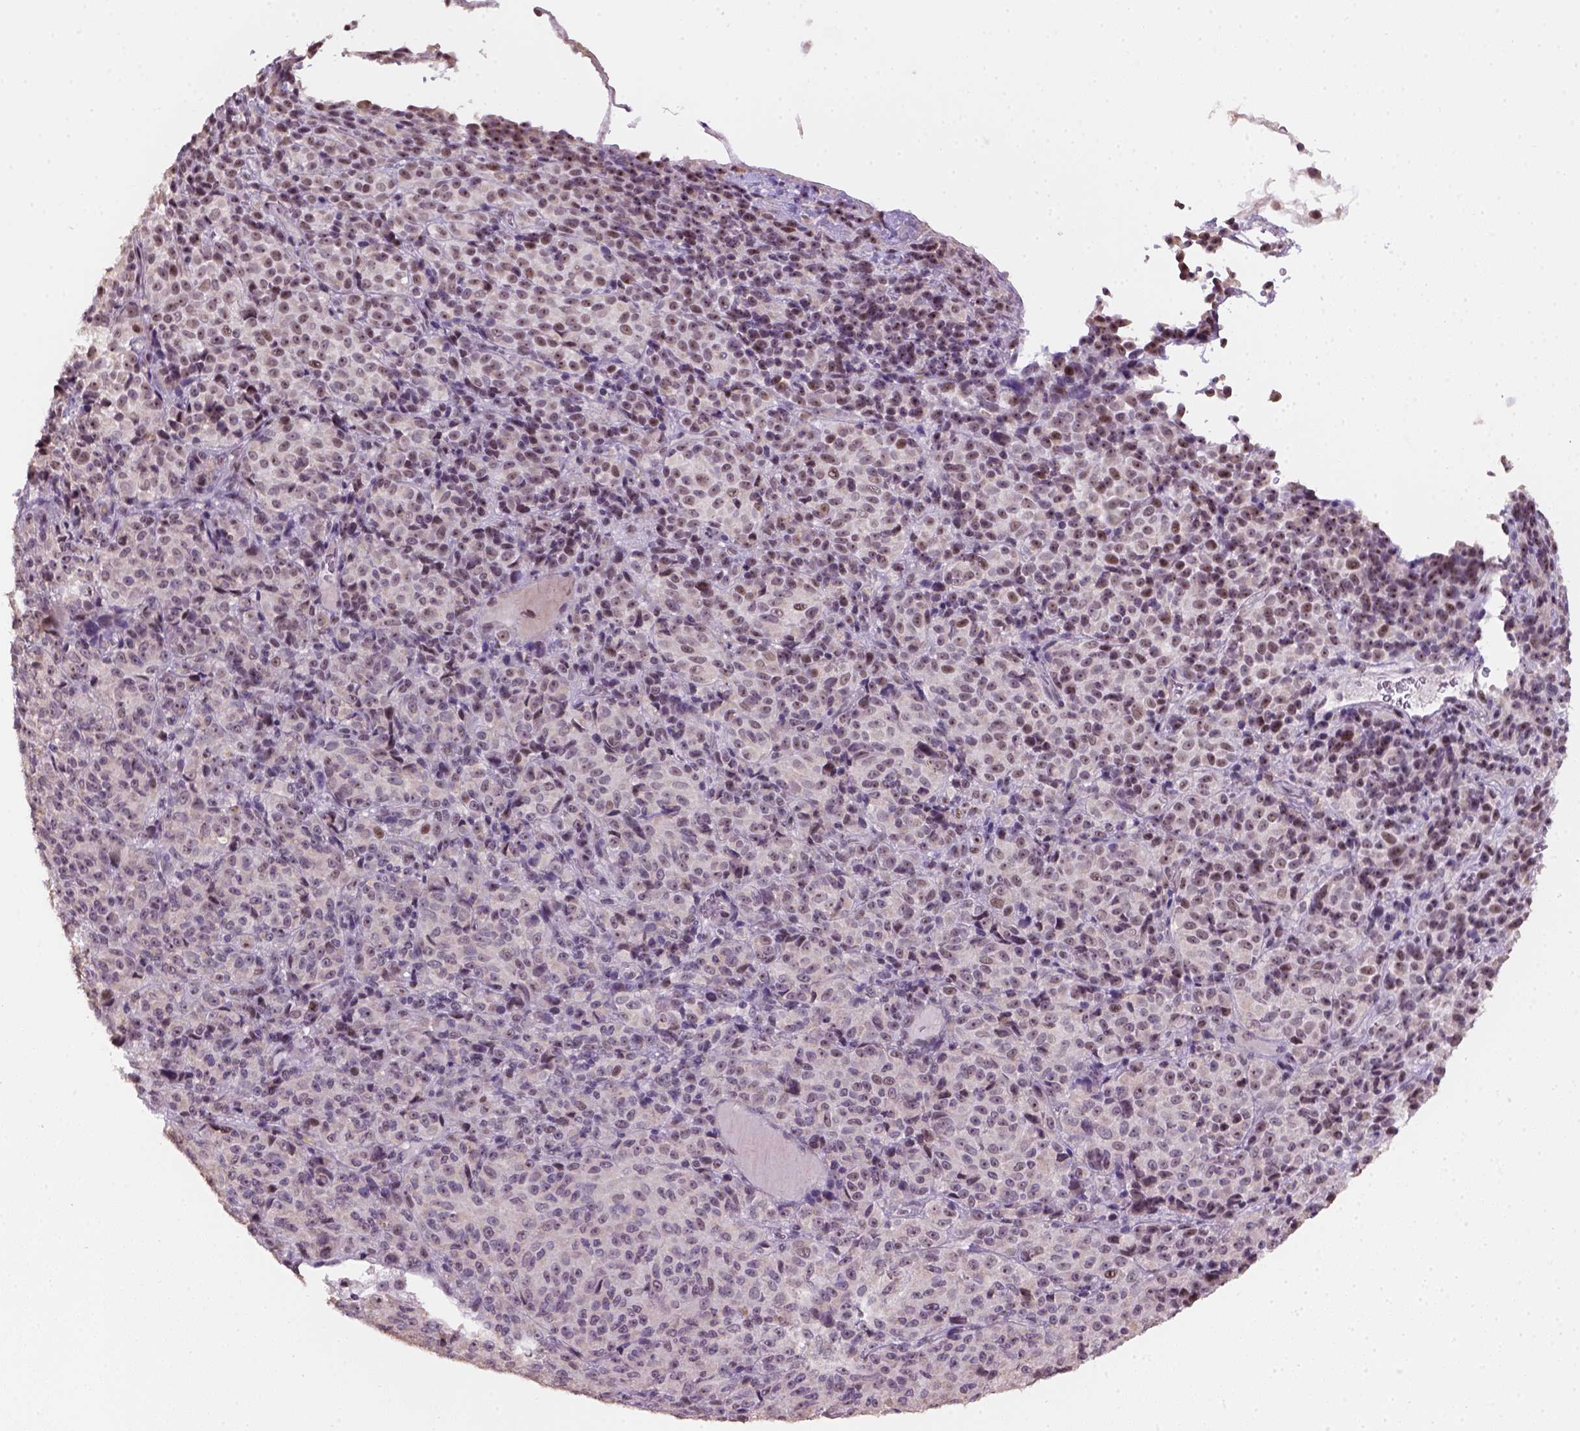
{"staining": {"intensity": "weak", "quantity": "25%-75%", "location": "nuclear"}, "tissue": "melanoma", "cell_type": "Tumor cells", "image_type": "cancer", "snomed": [{"axis": "morphology", "description": "Malignant melanoma, Metastatic site"}, {"axis": "topography", "description": "Brain"}], "caption": "A brown stain labels weak nuclear positivity of a protein in melanoma tumor cells.", "gene": "DDX50", "patient": {"sex": "female", "age": 56}}